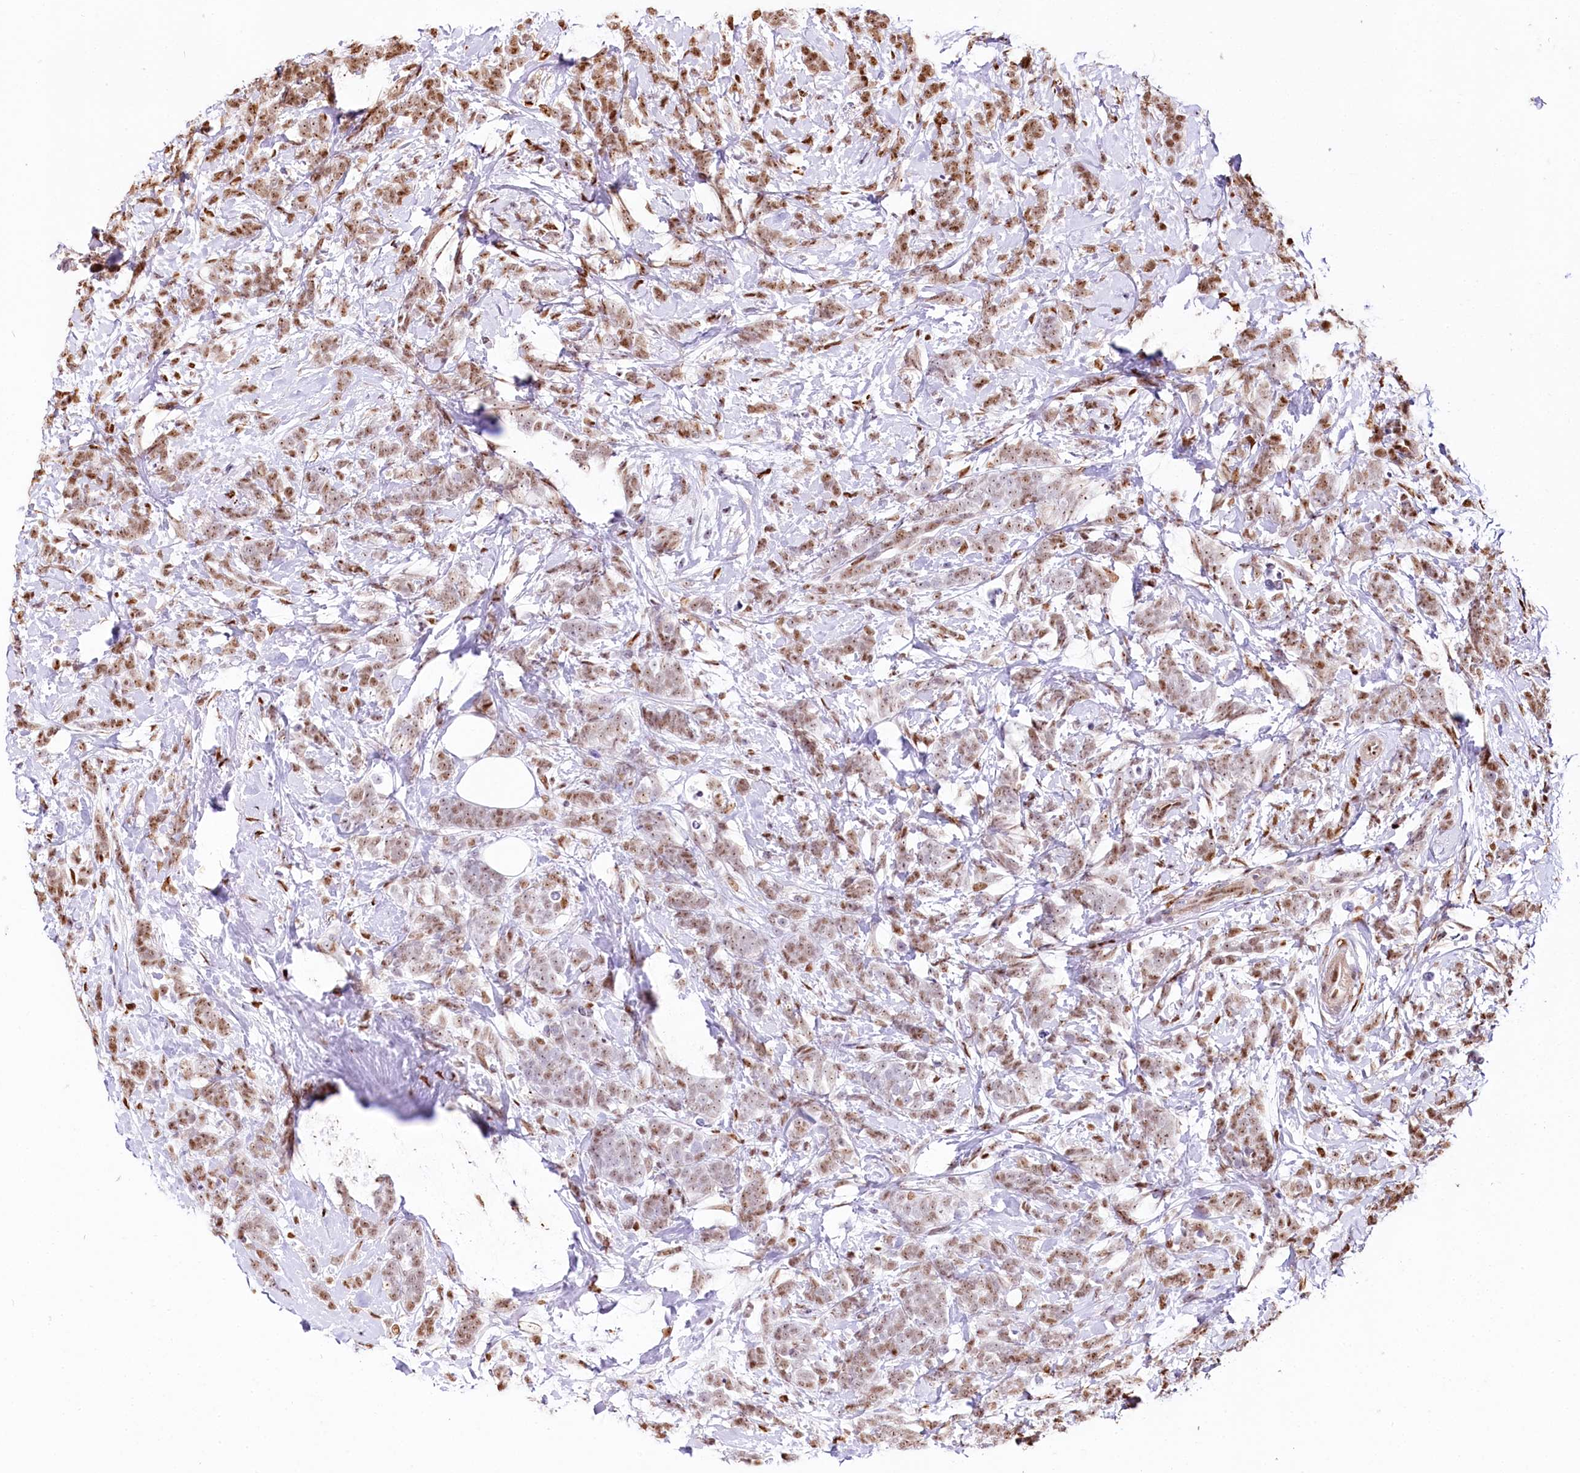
{"staining": {"intensity": "moderate", "quantity": ">75%", "location": "nuclear"}, "tissue": "breast cancer", "cell_type": "Tumor cells", "image_type": "cancer", "snomed": [{"axis": "morphology", "description": "Lobular carcinoma"}, {"axis": "topography", "description": "Breast"}], "caption": "IHC (DAB) staining of human breast lobular carcinoma reveals moderate nuclear protein positivity in about >75% of tumor cells.", "gene": "PTMS", "patient": {"sex": "female", "age": 58}}